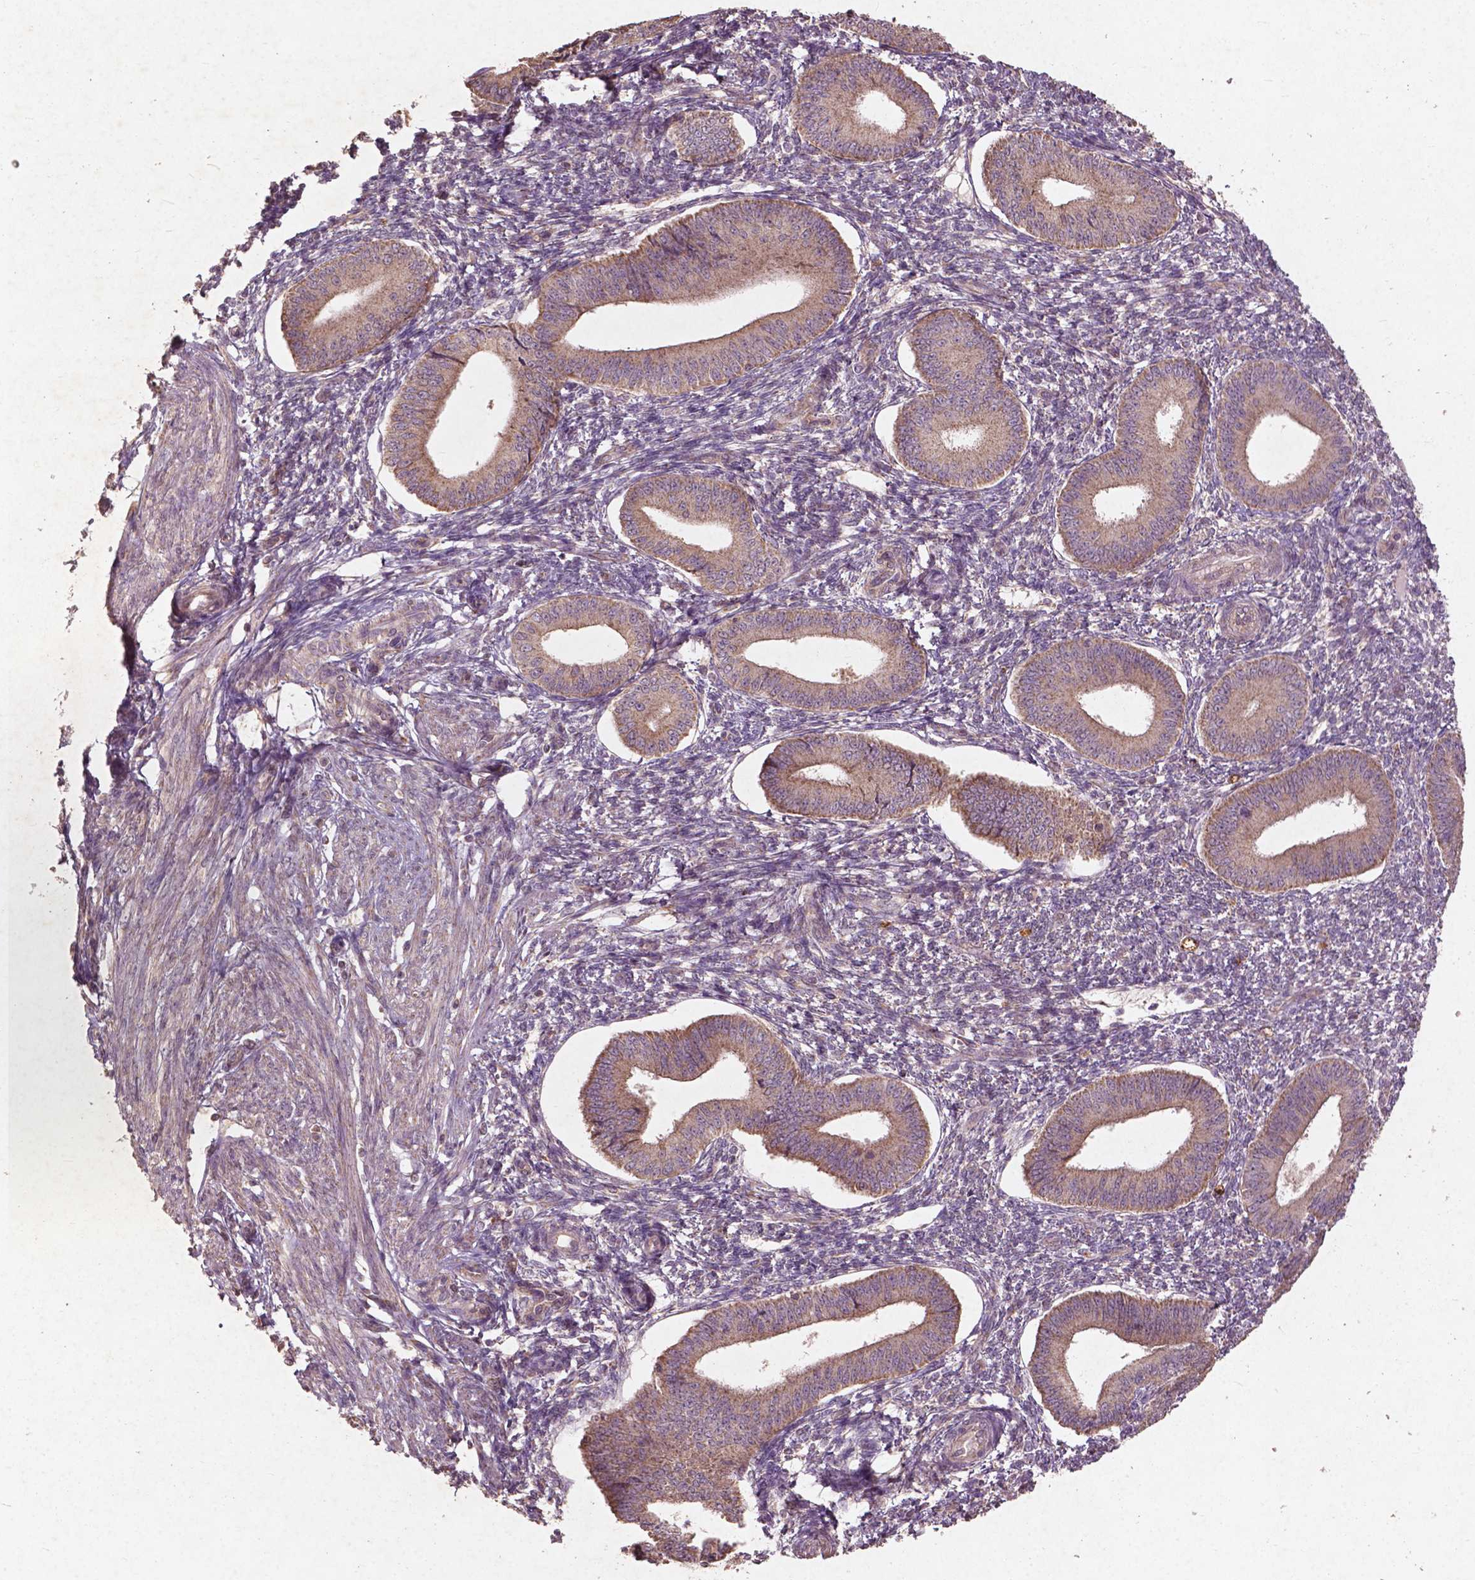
{"staining": {"intensity": "negative", "quantity": "none", "location": "none"}, "tissue": "endometrium", "cell_type": "Cells in endometrial stroma", "image_type": "normal", "snomed": [{"axis": "morphology", "description": "Normal tissue, NOS"}, {"axis": "topography", "description": "Endometrium"}], "caption": "This is an IHC micrograph of unremarkable human endometrium. There is no positivity in cells in endometrial stroma.", "gene": "ST6GALNAC5", "patient": {"sex": "female", "age": 42}}